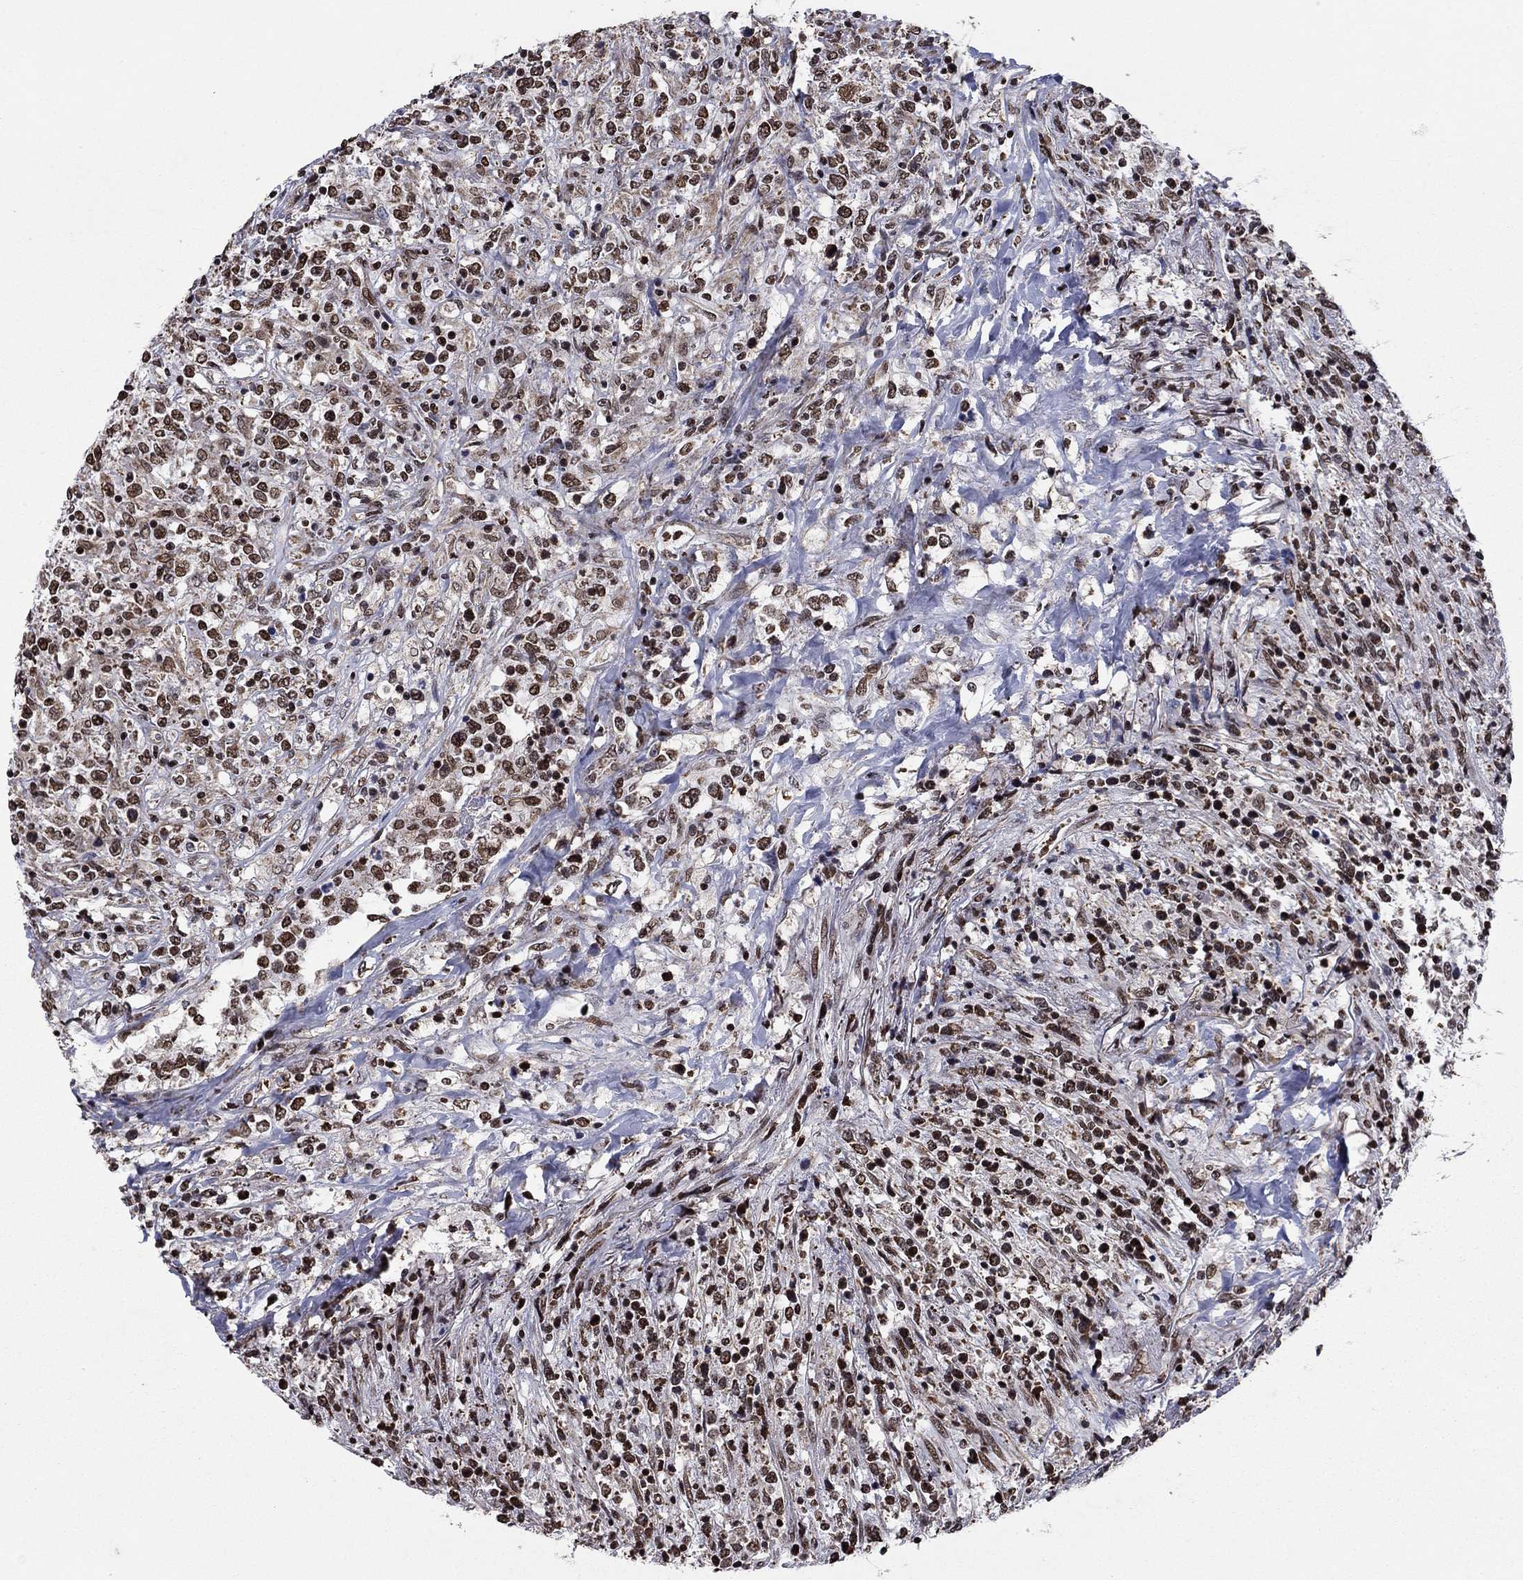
{"staining": {"intensity": "strong", "quantity": "25%-75%", "location": "nuclear"}, "tissue": "lymphoma", "cell_type": "Tumor cells", "image_type": "cancer", "snomed": [{"axis": "morphology", "description": "Malignant lymphoma, non-Hodgkin's type, High grade"}, {"axis": "topography", "description": "Lung"}], "caption": "This micrograph reveals immunohistochemistry (IHC) staining of human malignant lymphoma, non-Hodgkin's type (high-grade), with high strong nuclear positivity in approximately 25%-75% of tumor cells.", "gene": "N4BP2", "patient": {"sex": "male", "age": 79}}